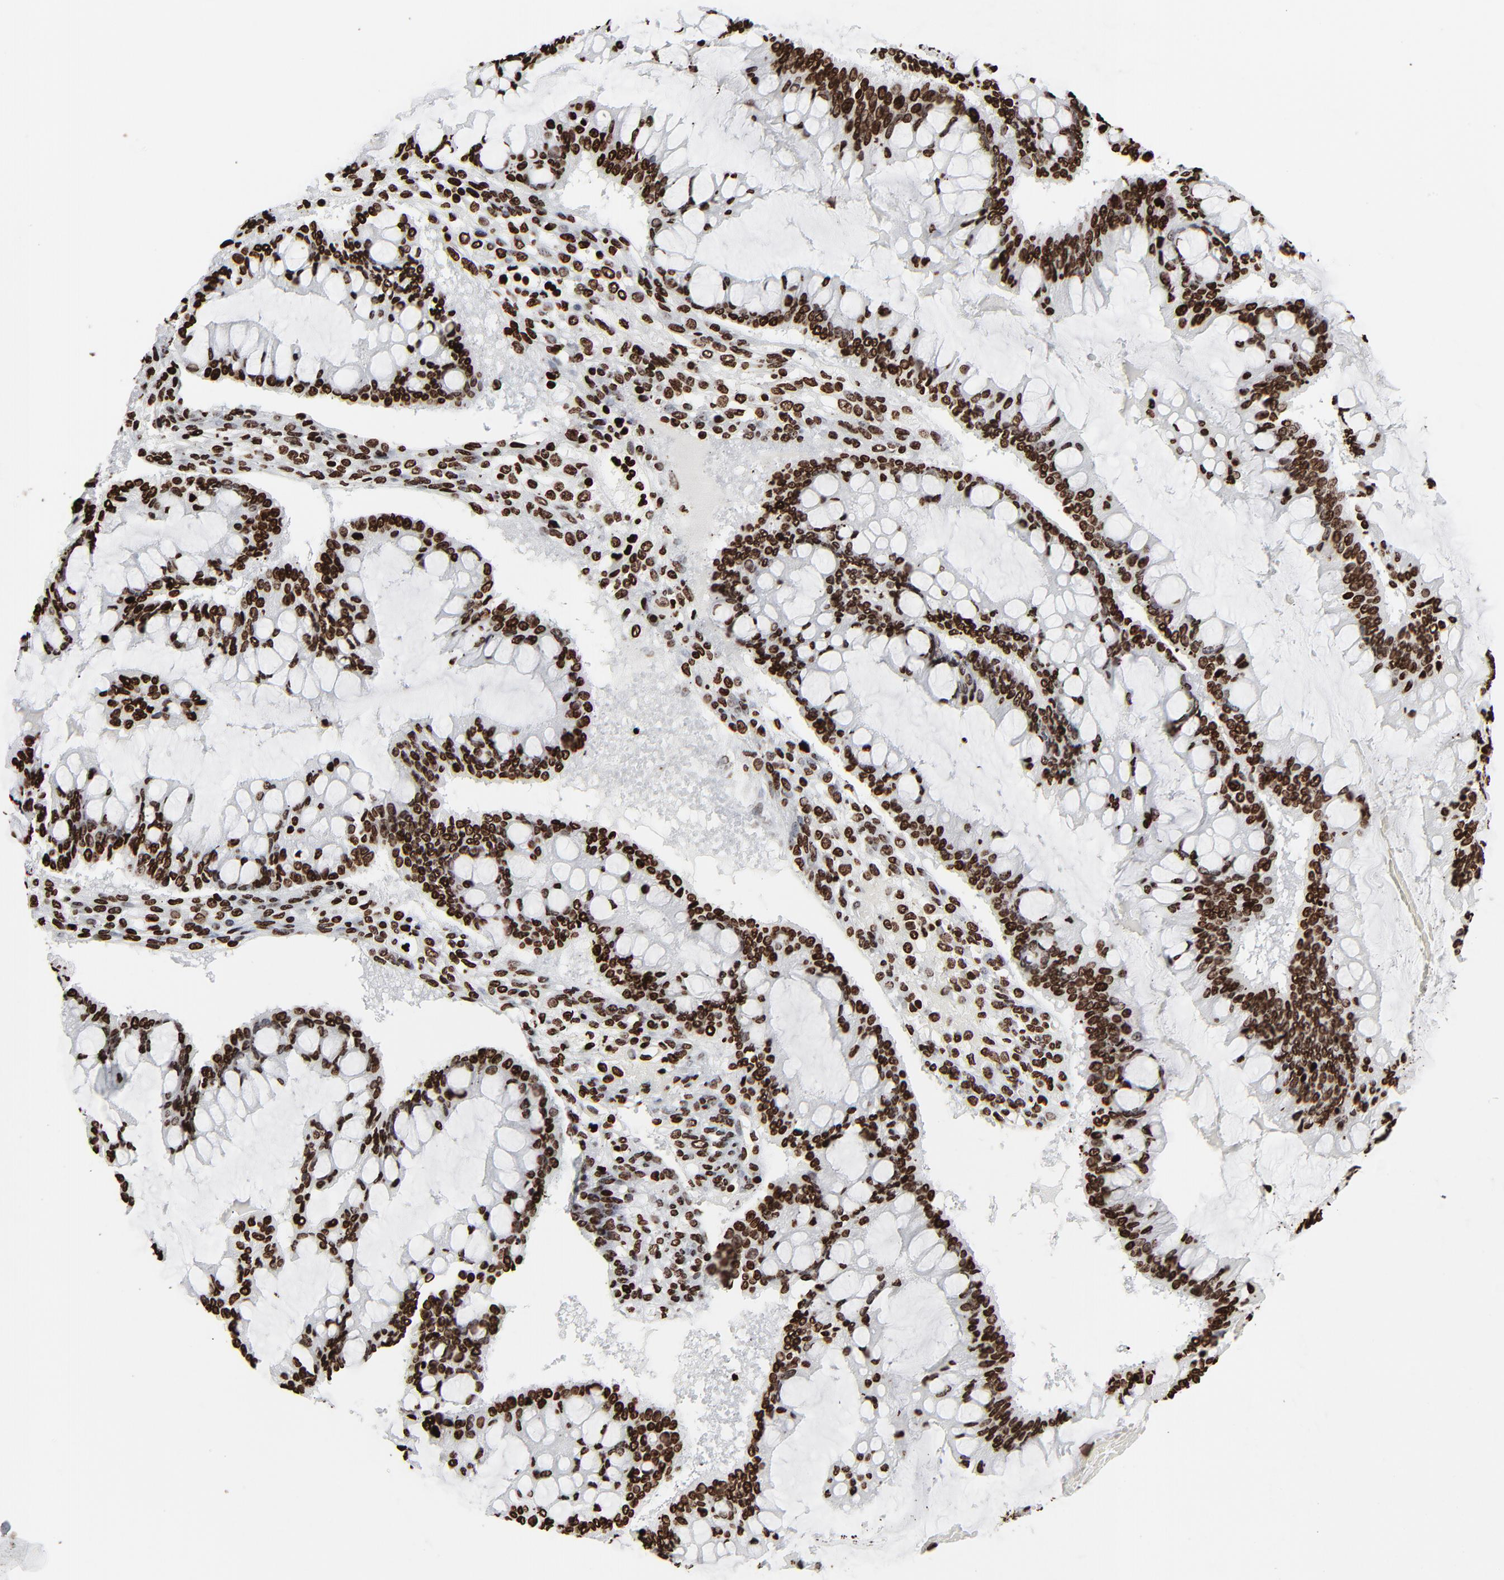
{"staining": {"intensity": "strong", "quantity": ">75%", "location": "nuclear"}, "tissue": "ovarian cancer", "cell_type": "Tumor cells", "image_type": "cancer", "snomed": [{"axis": "morphology", "description": "Cystadenocarcinoma, mucinous, NOS"}, {"axis": "topography", "description": "Ovary"}], "caption": "A high amount of strong nuclear staining is appreciated in about >75% of tumor cells in ovarian cancer tissue.", "gene": "H3-4", "patient": {"sex": "female", "age": 73}}